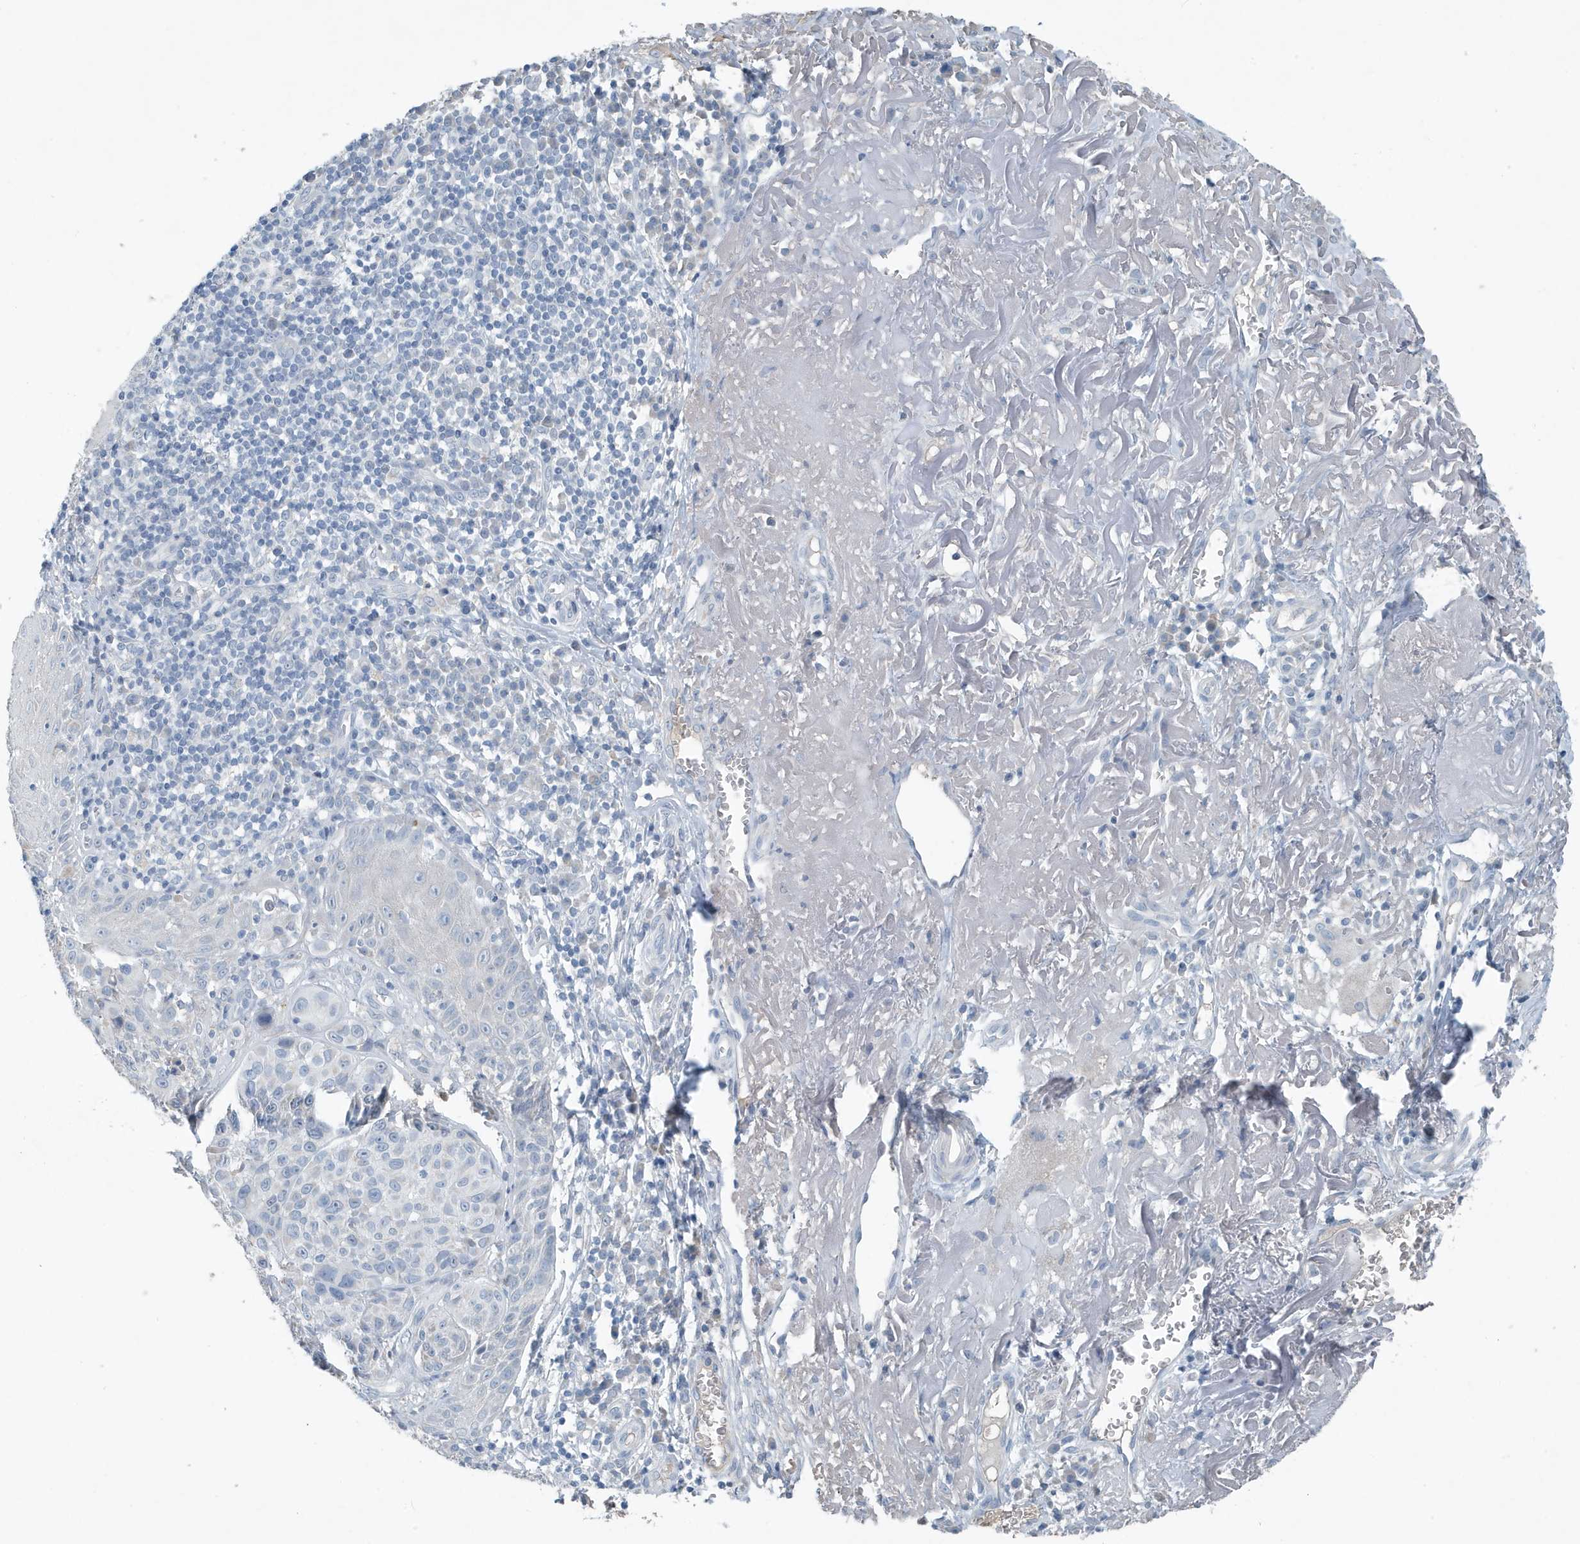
{"staining": {"intensity": "negative", "quantity": "none", "location": "none"}, "tissue": "melanoma", "cell_type": "Tumor cells", "image_type": "cancer", "snomed": [{"axis": "morphology", "description": "Malignant melanoma, NOS"}, {"axis": "topography", "description": "Skin"}], "caption": "Immunohistochemical staining of malignant melanoma displays no significant positivity in tumor cells.", "gene": "UGT2B4", "patient": {"sex": "male", "age": 73}}